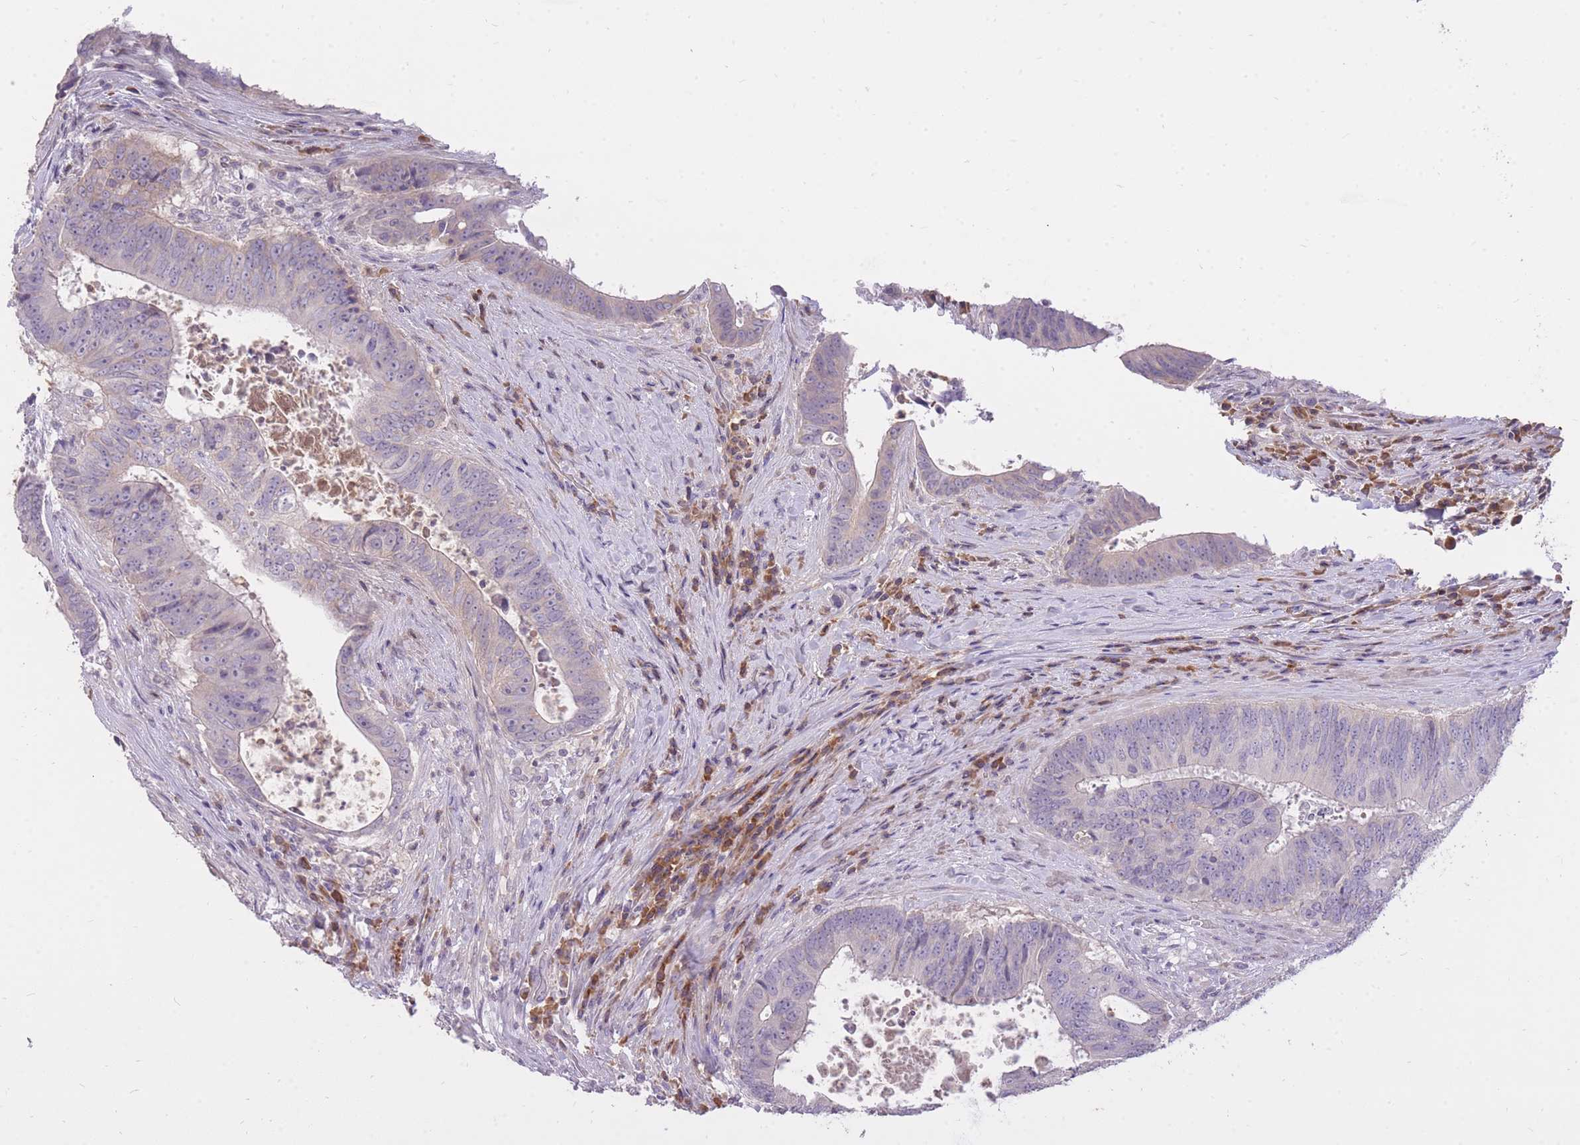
{"staining": {"intensity": "negative", "quantity": "none", "location": "none"}, "tissue": "colorectal cancer", "cell_type": "Tumor cells", "image_type": "cancer", "snomed": [{"axis": "morphology", "description": "Adenocarcinoma, NOS"}, {"axis": "topography", "description": "Rectum"}], "caption": "Tumor cells are negative for protein expression in human adenocarcinoma (colorectal).", "gene": "FRG2C", "patient": {"sex": "male", "age": 72}}